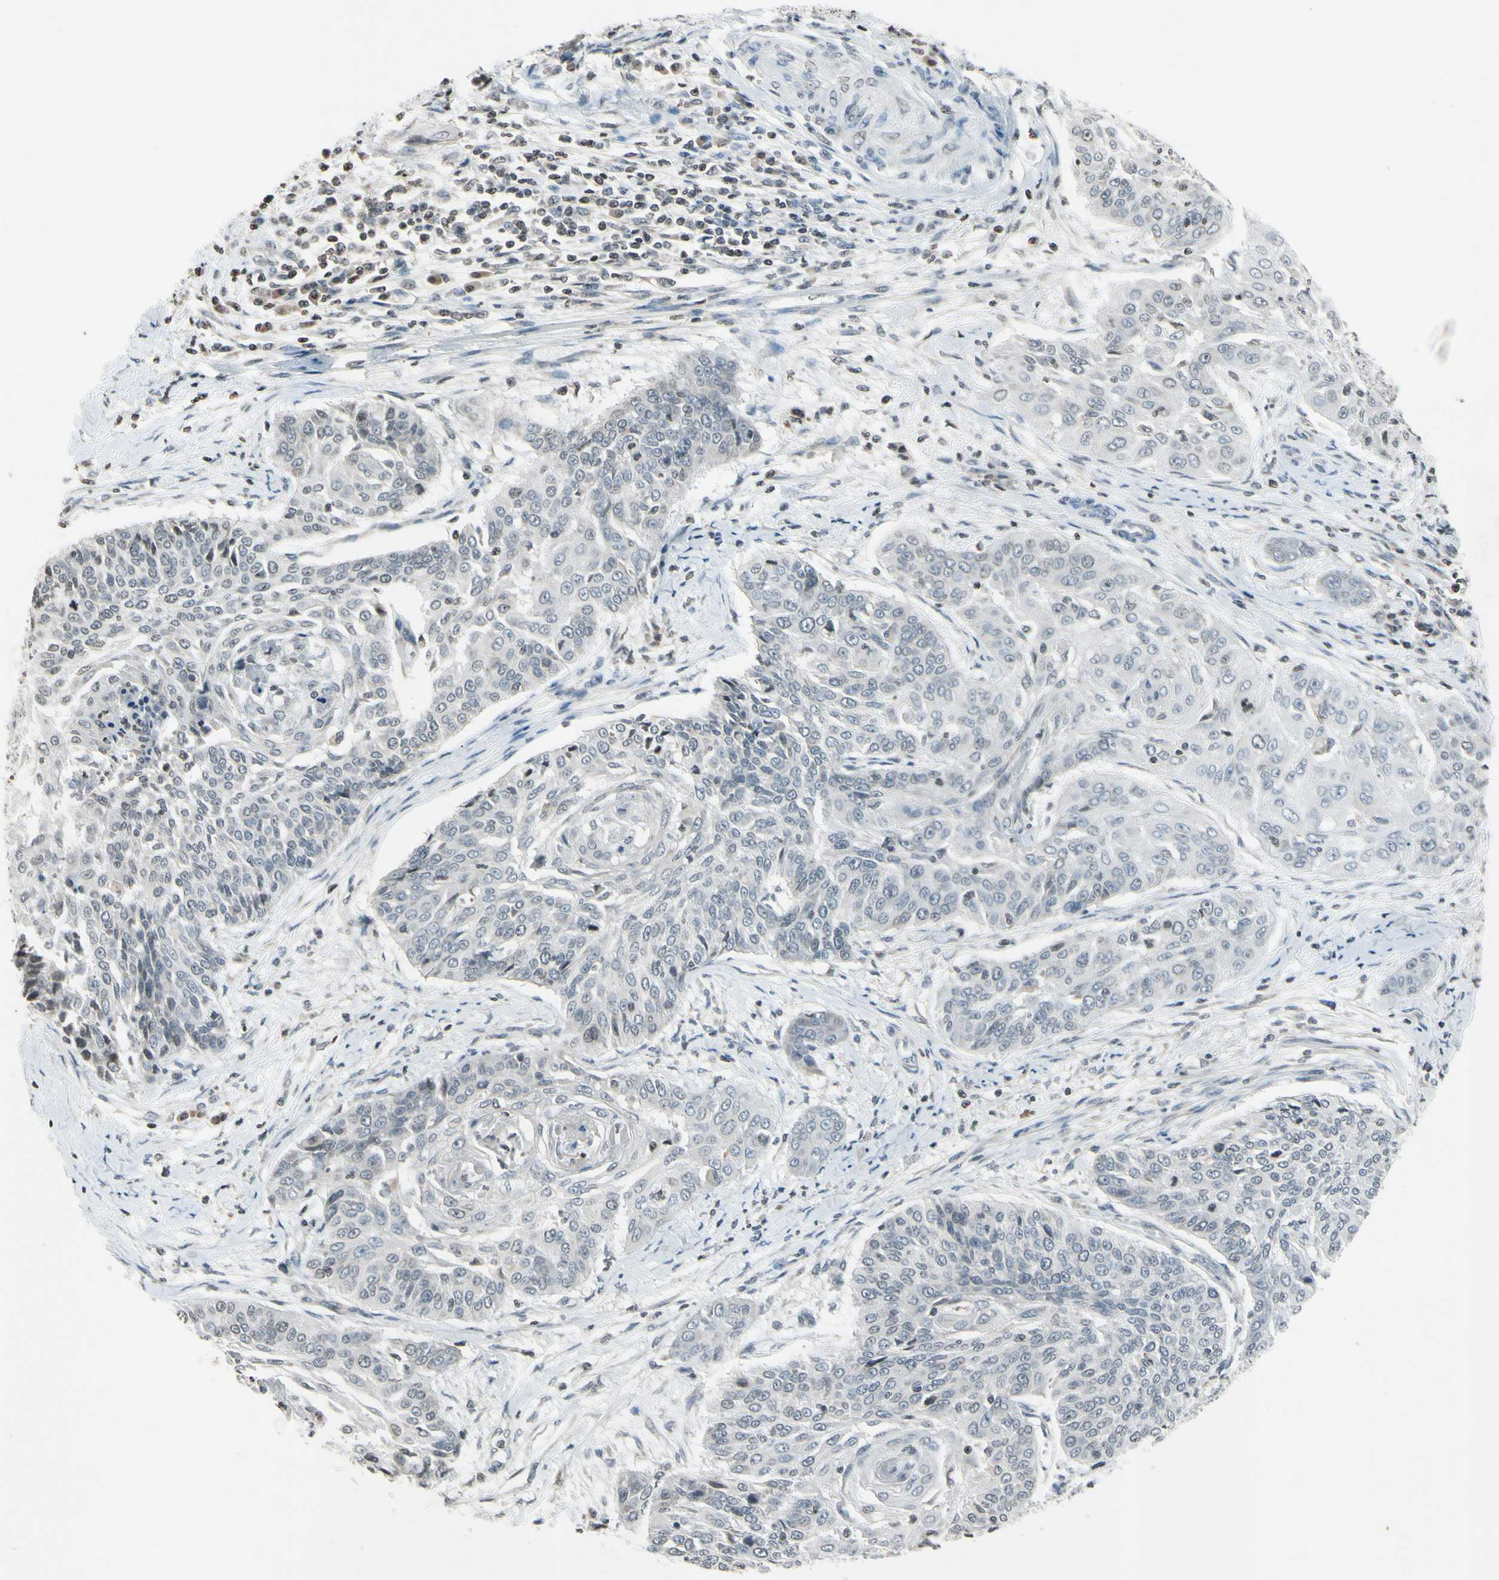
{"staining": {"intensity": "weak", "quantity": ">75%", "location": "cytoplasmic/membranous"}, "tissue": "cervical cancer", "cell_type": "Tumor cells", "image_type": "cancer", "snomed": [{"axis": "morphology", "description": "Squamous cell carcinoma, NOS"}, {"axis": "topography", "description": "Cervix"}], "caption": "Cervical cancer stained with immunohistochemistry (IHC) shows weak cytoplasmic/membranous staining in approximately >75% of tumor cells.", "gene": "CLDN11", "patient": {"sex": "female", "age": 64}}